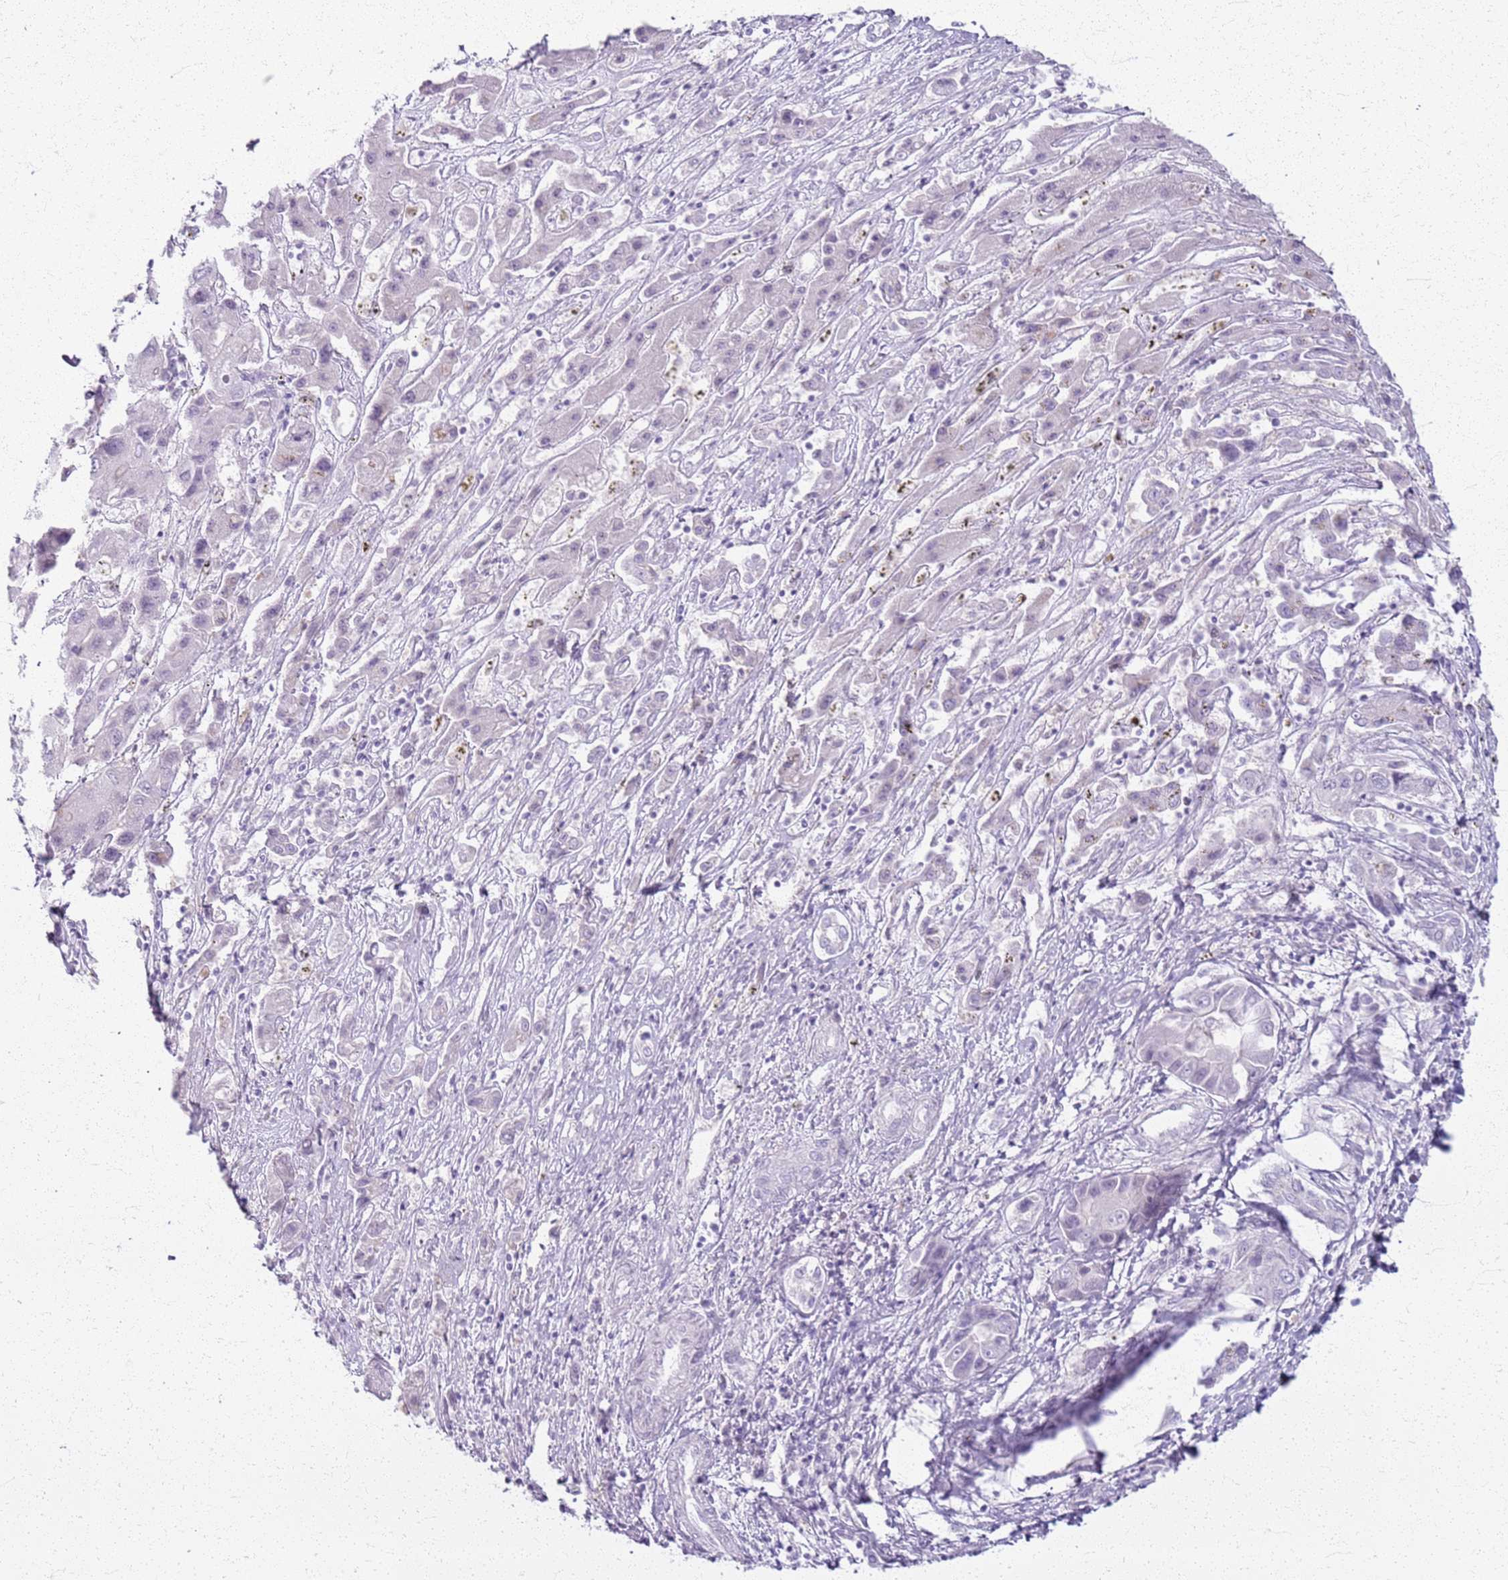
{"staining": {"intensity": "negative", "quantity": "none", "location": "none"}, "tissue": "liver cancer", "cell_type": "Tumor cells", "image_type": "cancer", "snomed": [{"axis": "morphology", "description": "Cholangiocarcinoma"}, {"axis": "topography", "description": "Liver"}], "caption": "Immunohistochemical staining of cholangiocarcinoma (liver) displays no significant staining in tumor cells.", "gene": "CSRP3", "patient": {"sex": "male", "age": 67}}